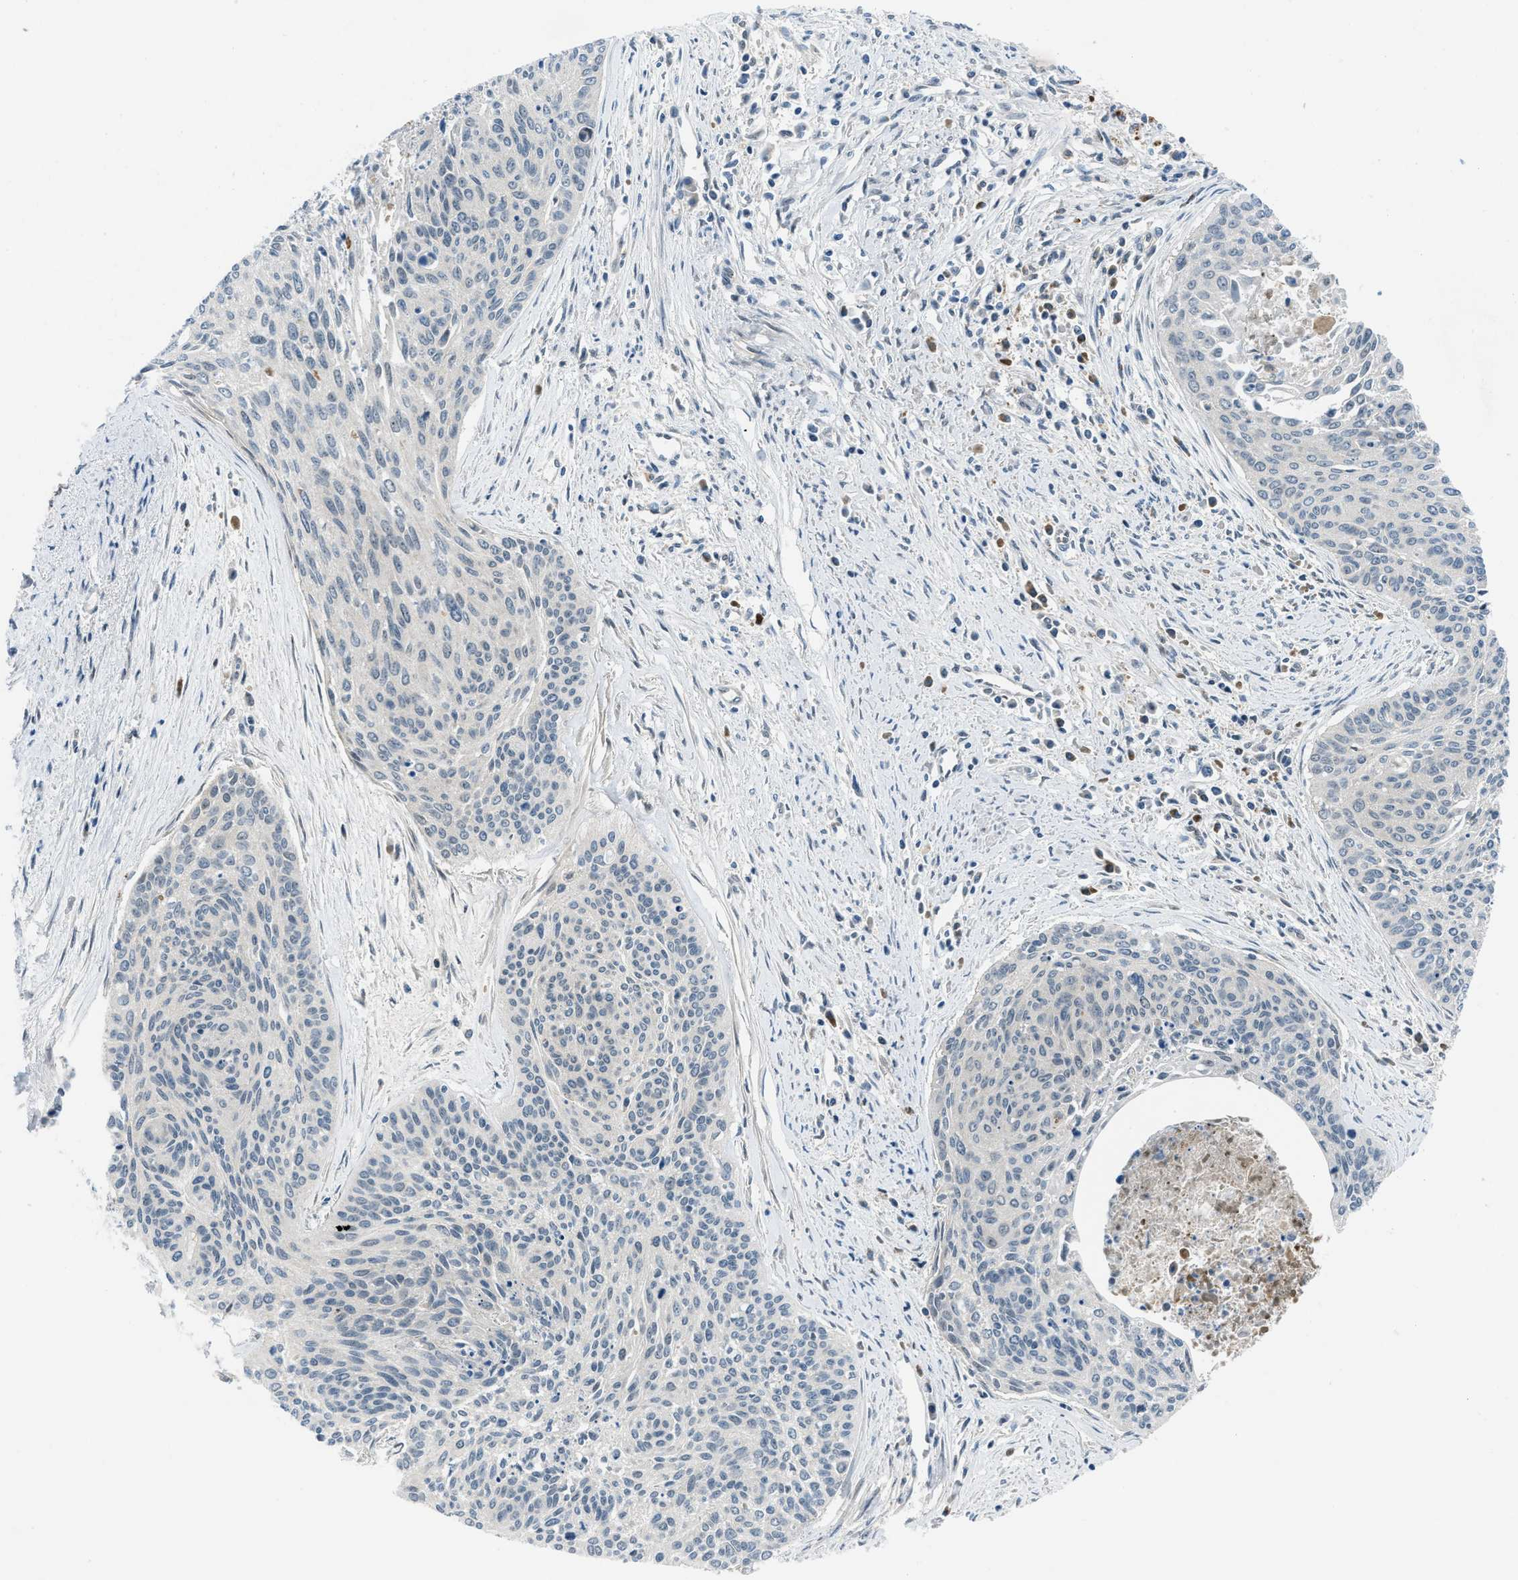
{"staining": {"intensity": "negative", "quantity": "none", "location": "none"}, "tissue": "cervical cancer", "cell_type": "Tumor cells", "image_type": "cancer", "snomed": [{"axis": "morphology", "description": "Squamous cell carcinoma, NOS"}, {"axis": "topography", "description": "Cervix"}], "caption": "Immunohistochemistry (IHC) micrograph of neoplastic tissue: human cervical cancer (squamous cell carcinoma) stained with DAB (3,3'-diaminobenzidine) displays no significant protein staining in tumor cells.", "gene": "ZNF251", "patient": {"sex": "female", "age": 55}}